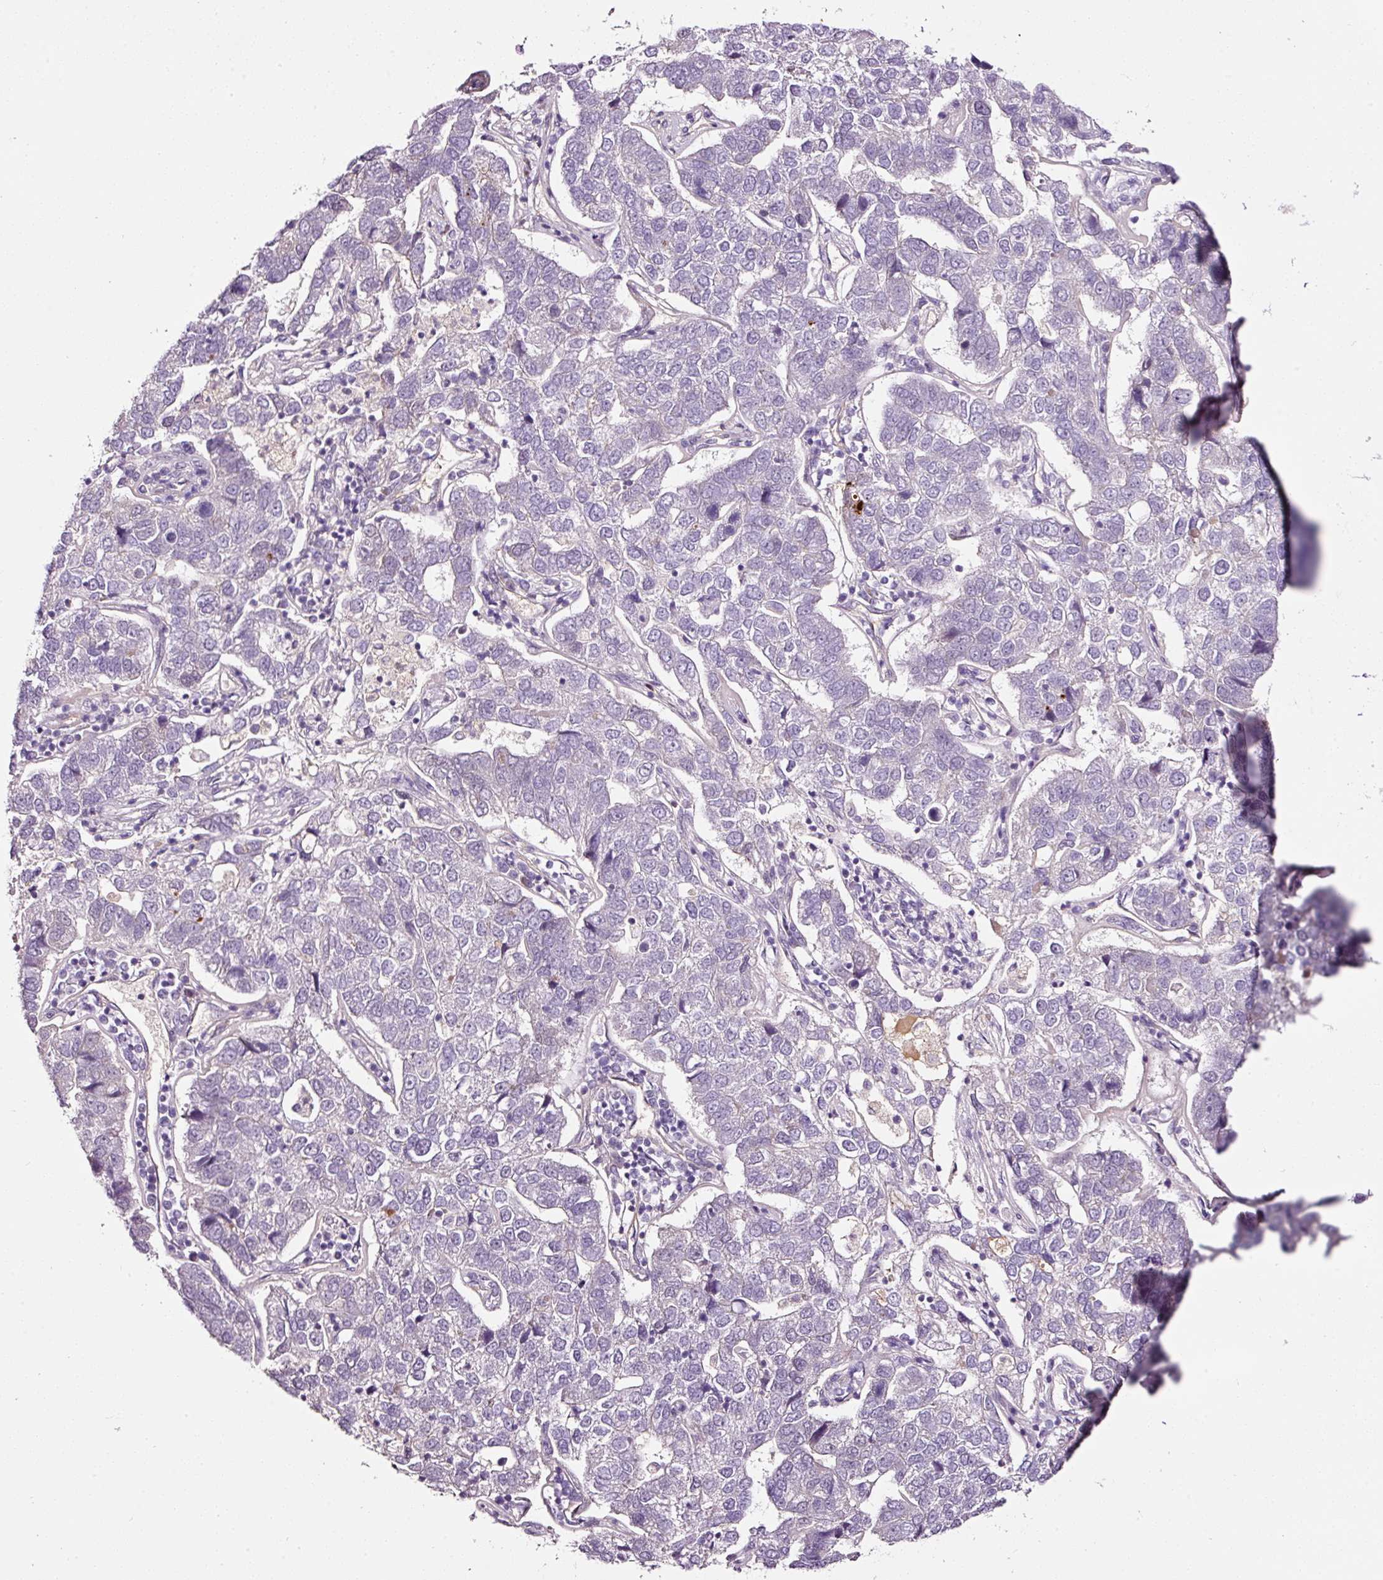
{"staining": {"intensity": "negative", "quantity": "none", "location": "none"}, "tissue": "pancreatic cancer", "cell_type": "Tumor cells", "image_type": "cancer", "snomed": [{"axis": "morphology", "description": "Adenocarcinoma, NOS"}, {"axis": "topography", "description": "Pancreas"}], "caption": "IHC micrograph of human pancreatic cancer (adenocarcinoma) stained for a protein (brown), which displays no staining in tumor cells. (DAB (3,3'-diaminobenzidine) immunohistochemistry (IHC) visualized using brightfield microscopy, high magnification).", "gene": "ABCB4", "patient": {"sex": "female", "age": 61}}